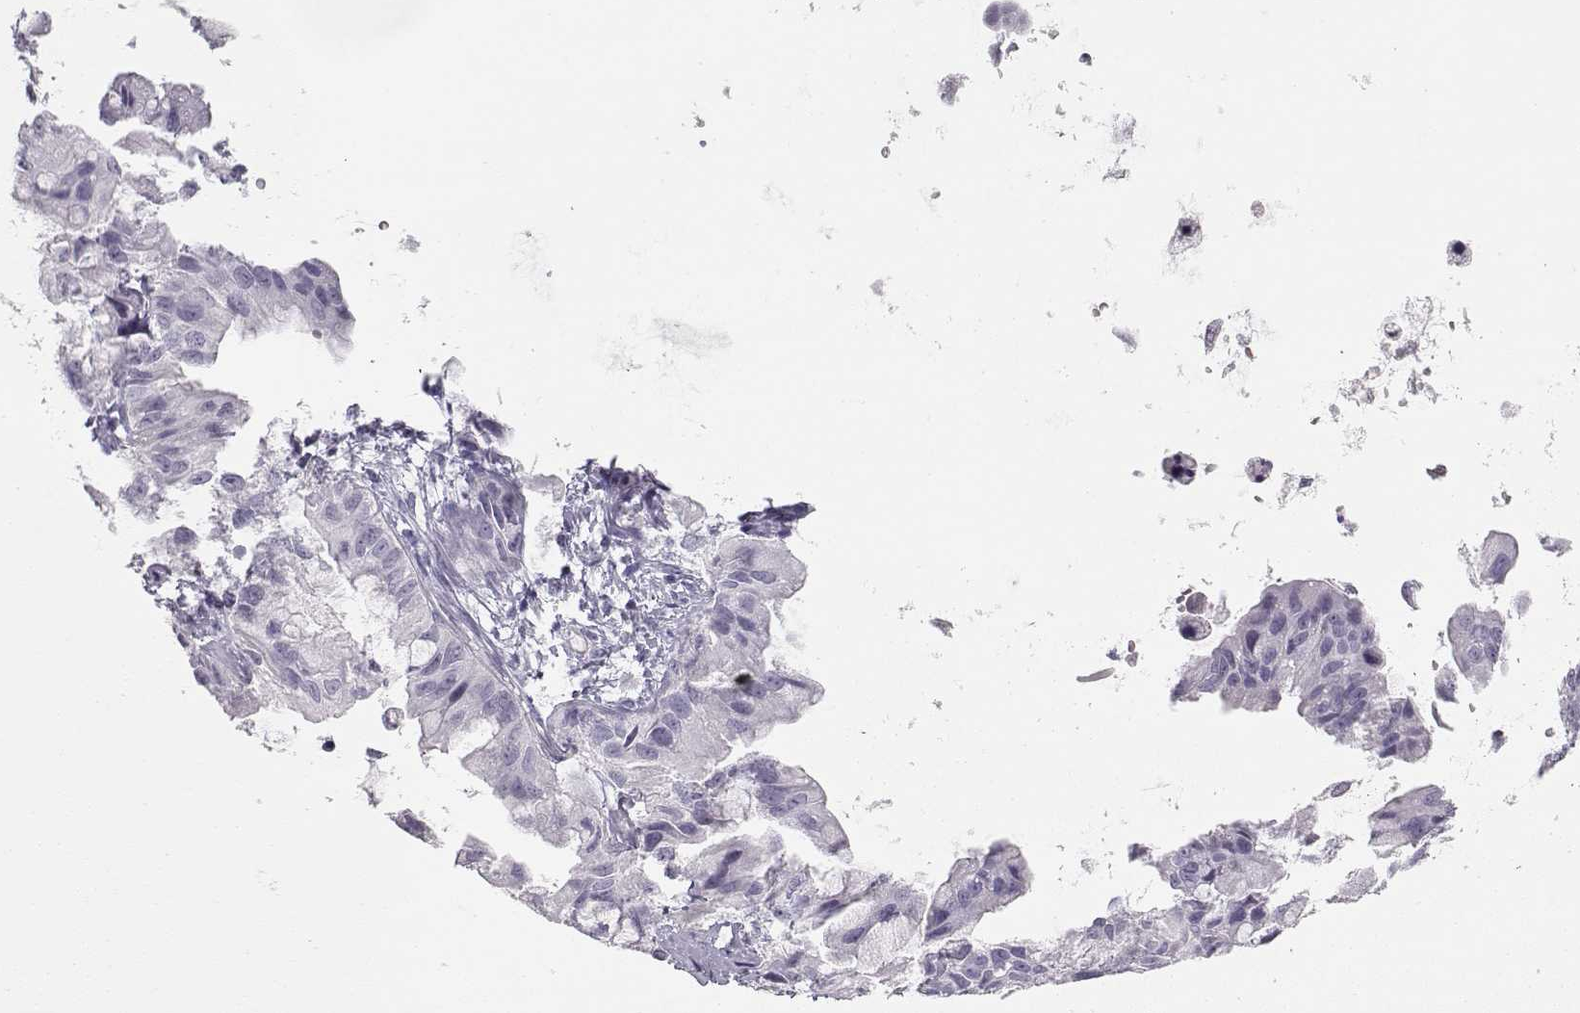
{"staining": {"intensity": "negative", "quantity": "none", "location": "none"}, "tissue": "ovarian cancer", "cell_type": "Tumor cells", "image_type": "cancer", "snomed": [{"axis": "morphology", "description": "Cystadenocarcinoma, mucinous, NOS"}, {"axis": "topography", "description": "Ovary"}], "caption": "Immunohistochemical staining of ovarian mucinous cystadenocarcinoma shows no significant staining in tumor cells.", "gene": "NUTM1", "patient": {"sex": "female", "age": 76}}